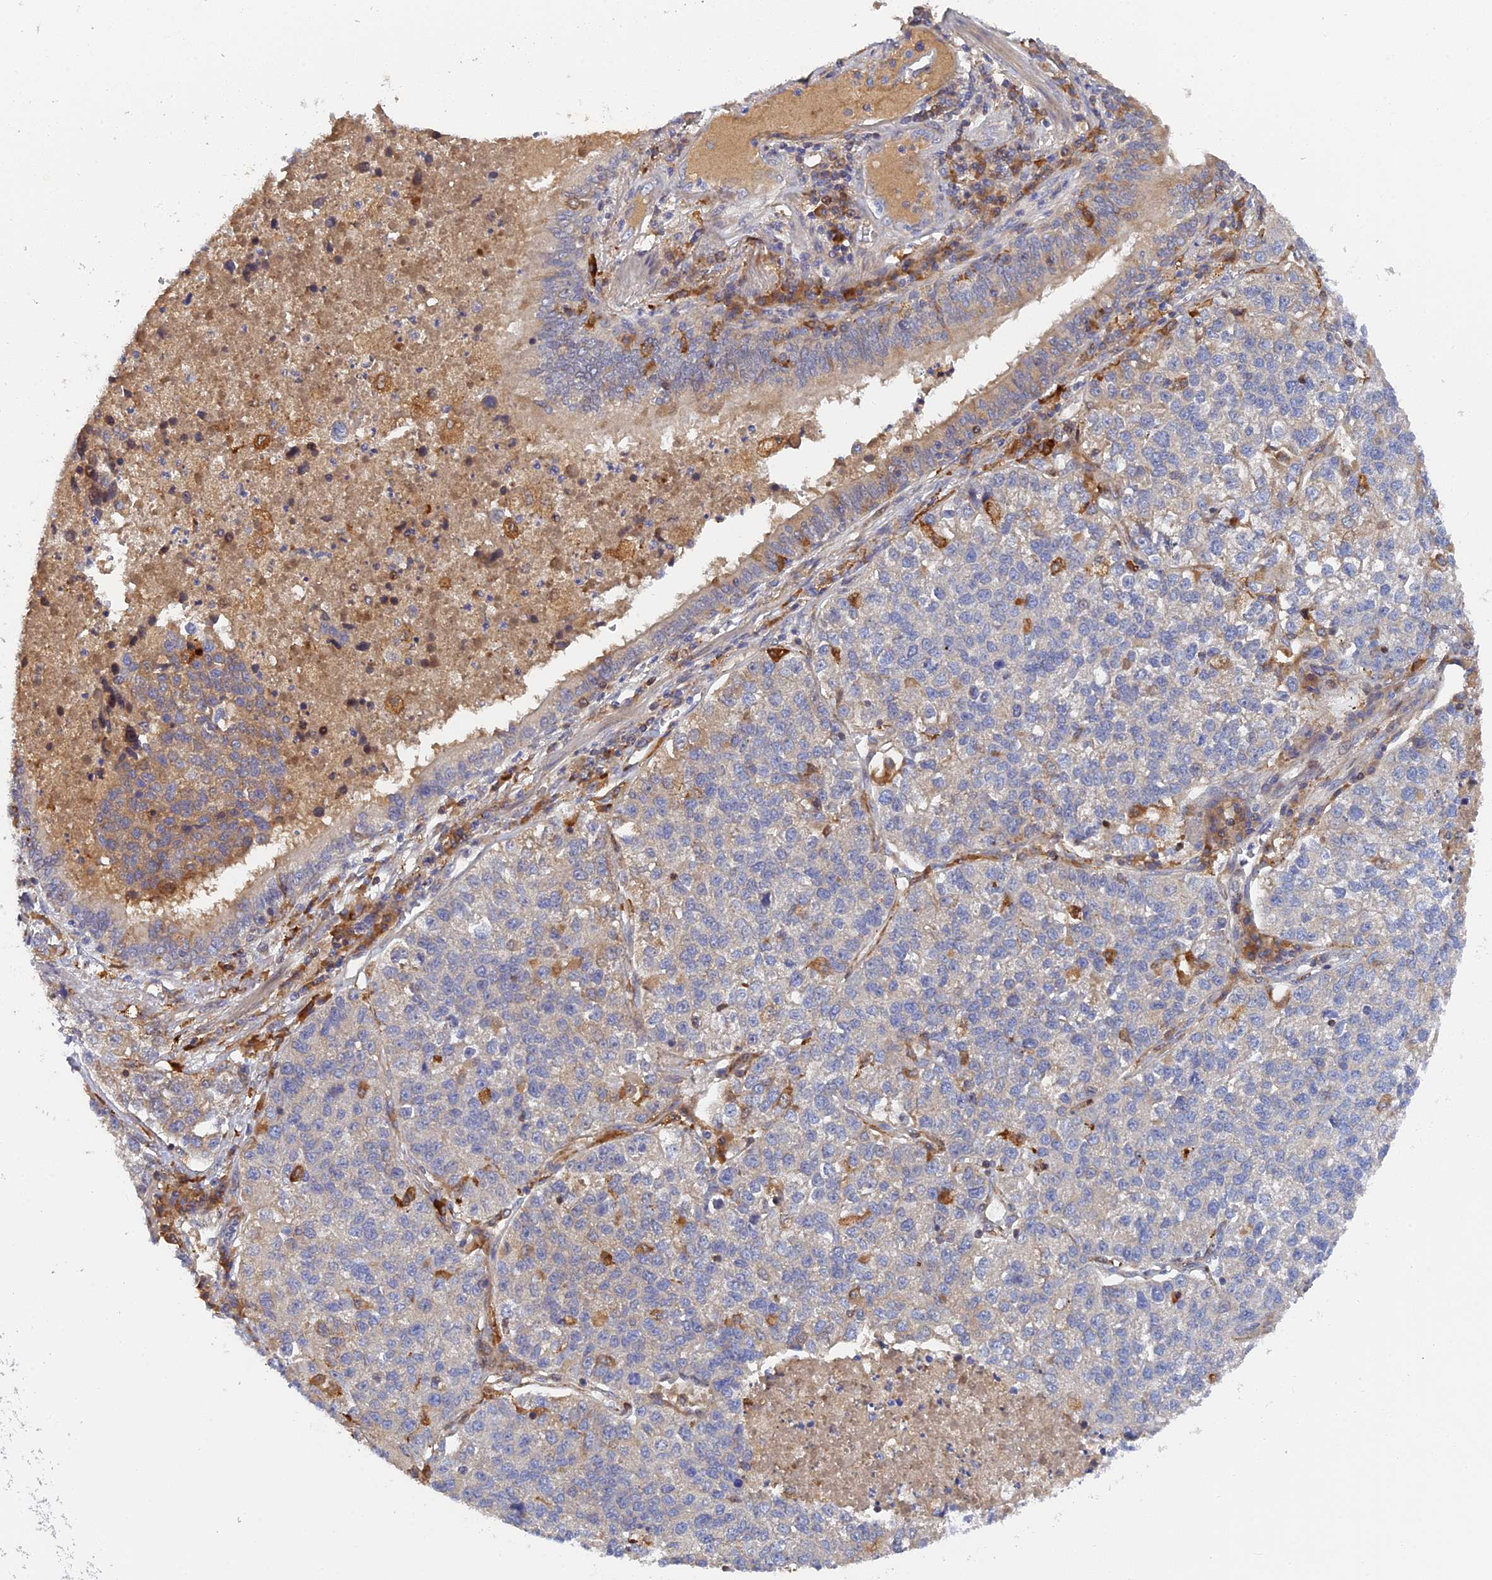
{"staining": {"intensity": "moderate", "quantity": "<25%", "location": "cytoplasmic/membranous"}, "tissue": "lung cancer", "cell_type": "Tumor cells", "image_type": "cancer", "snomed": [{"axis": "morphology", "description": "Adenocarcinoma, NOS"}, {"axis": "topography", "description": "Lung"}], "caption": "The micrograph shows staining of lung cancer (adenocarcinoma), revealing moderate cytoplasmic/membranous protein positivity (brown color) within tumor cells. (Stains: DAB (3,3'-diaminobenzidine) in brown, nuclei in blue, Microscopy: brightfield microscopy at high magnification).", "gene": "SPATA5L1", "patient": {"sex": "male", "age": 49}}